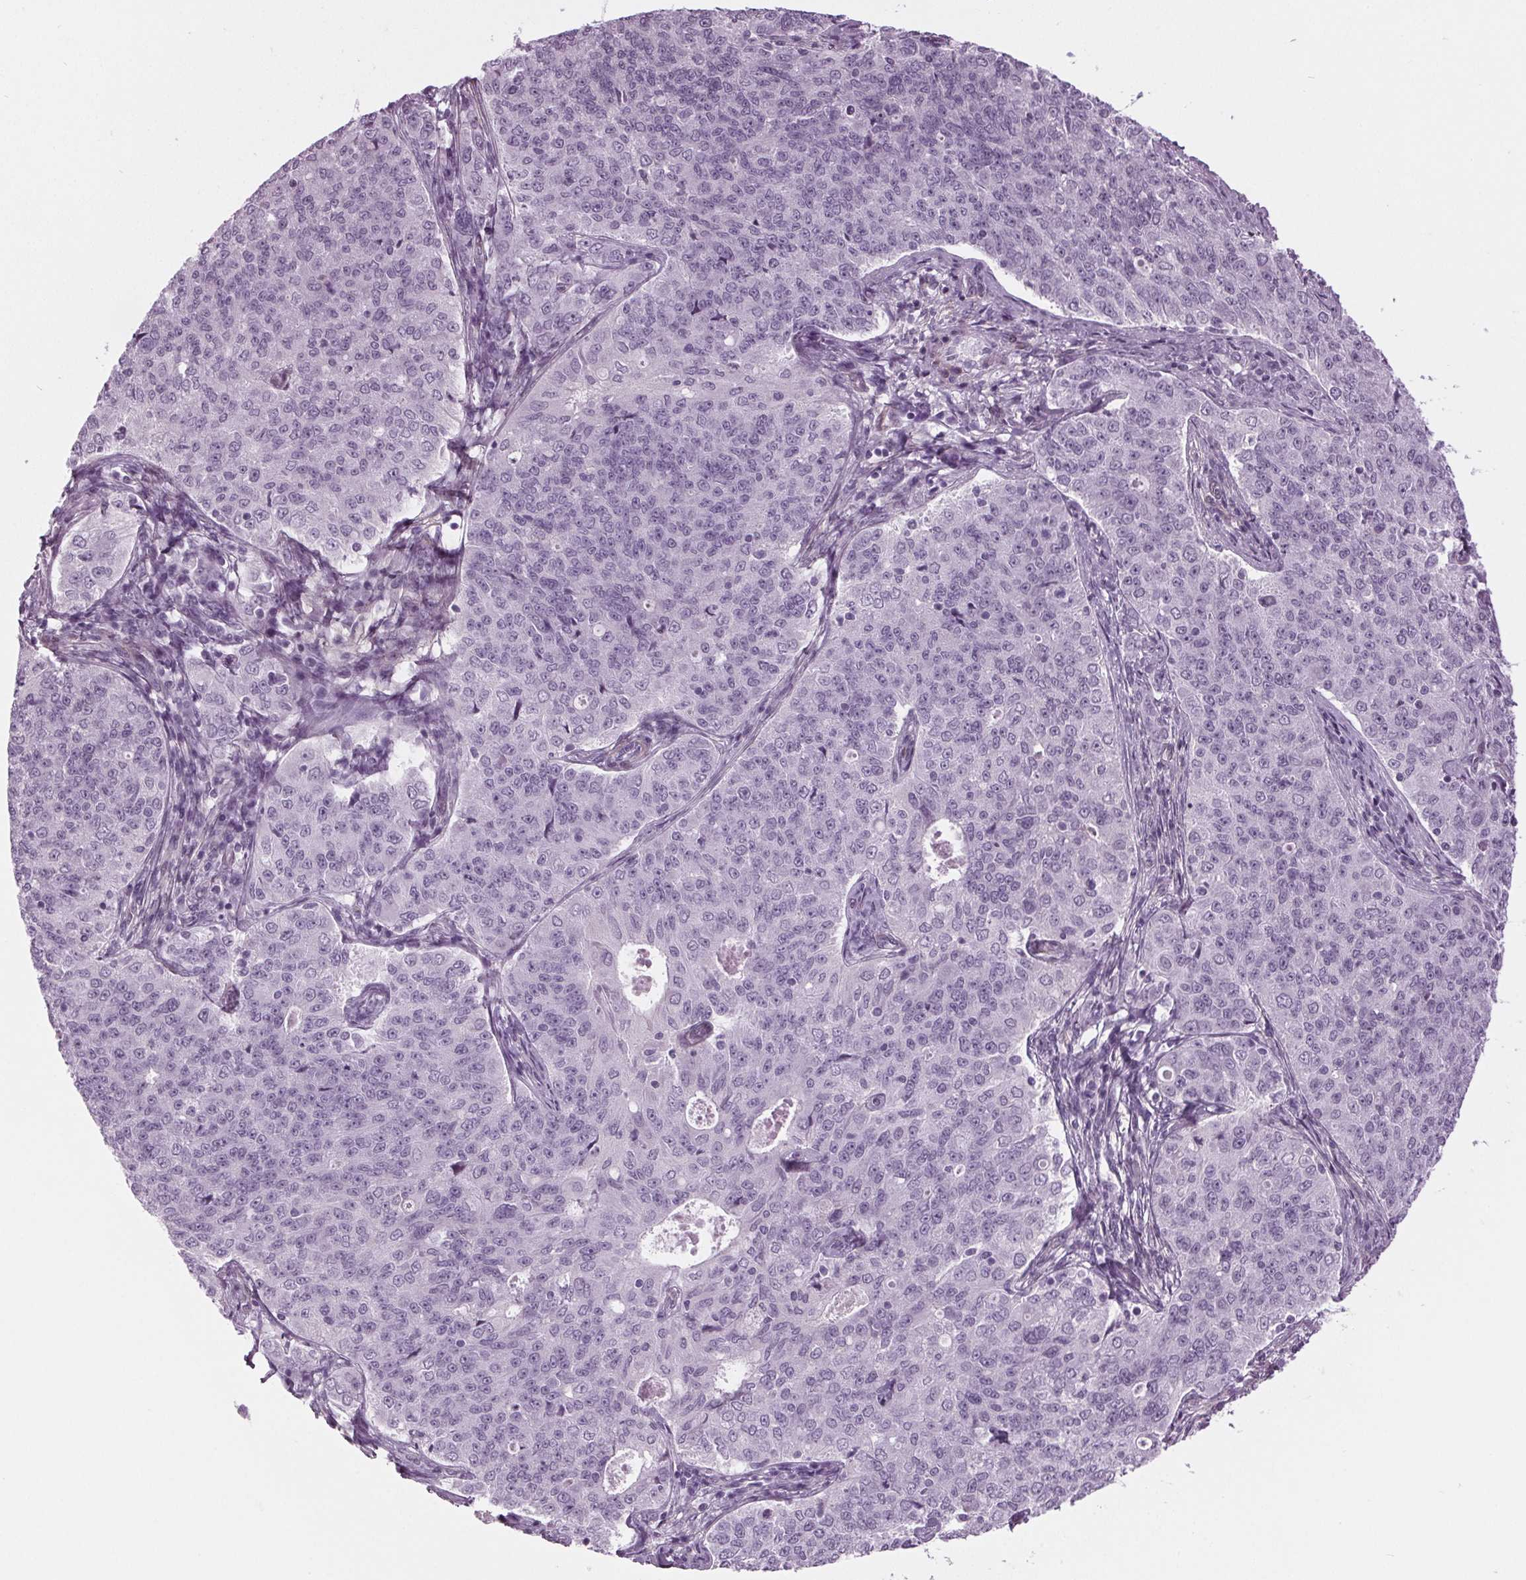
{"staining": {"intensity": "negative", "quantity": "none", "location": "none"}, "tissue": "endometrial cancer", "cell_type": "Tumor cells", "image_type": "cancer", "snomed": [{"axis": "morphology", "description": "Adenocarcinoma, NOS"}, {"axis": "topography", "description": "Endometrium"}], "caption": "Histopathology image shows no protein expression in tumor cells of adenocarcinoma (endometrial) tissue. (Stains: DAB (3,3'-diaminobenzidine) immunohistochemistry (IHC) with hematoxylin counter stain, Microscopy: brightfield microscopy at high magnification).", "gene": "BHLHE22", "patient": {"sex": "female", "age": 43}}